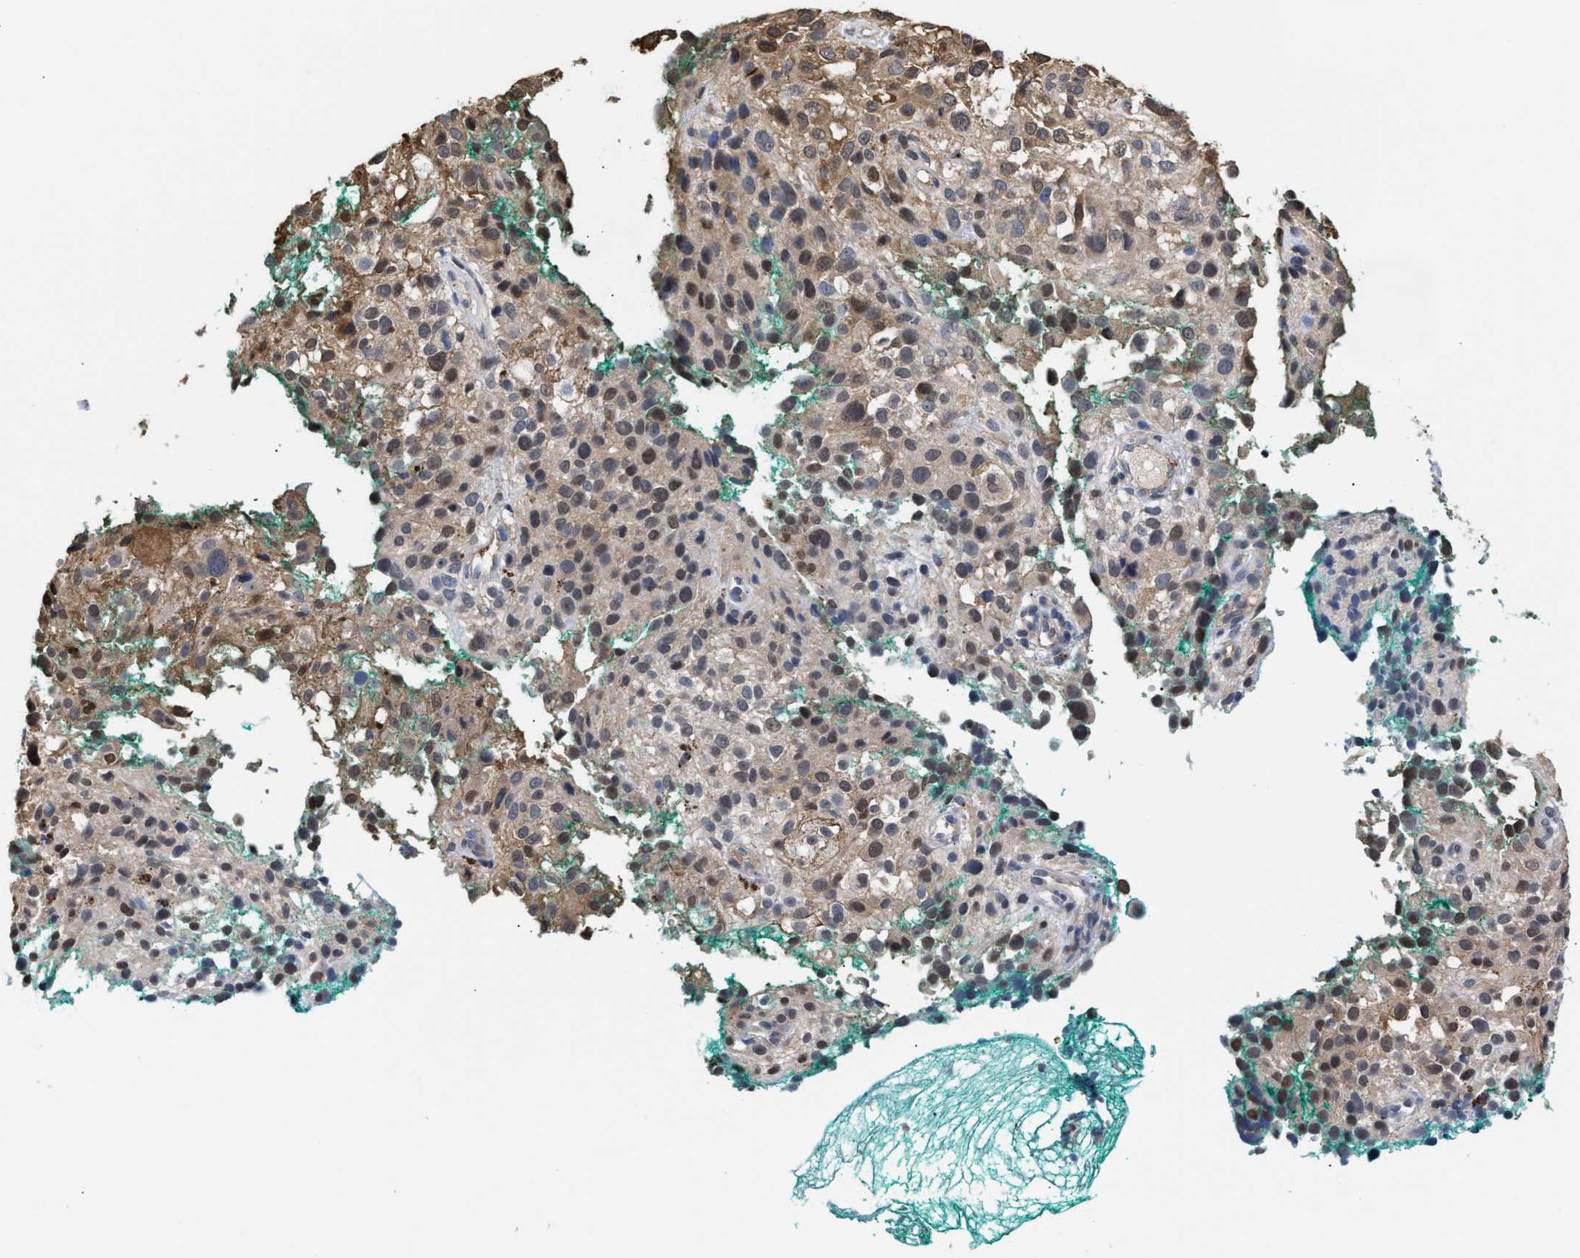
{"staining": {"intensity": "weak", "quantity": "25%-75%", "location": "cytoplasmic/membranous"}, "tissue": "melanoma", "cell_type": "Tumor cells", "image_type": "cancer", "snomed": [{"axis": "morphology", "description": "Necrosis, NOS"}, {"axis": "morphology", "description": "Malignant melanoma, NOS"}, {"axis": "topography", "description": "Skin"}], "caption": "Protein staining of melanoma tissue exhibits weak cytoplasmic/membranous positivity in about 25%-75% of tumor cells. (DAB = brown stain, brightfield microscopy at high magnification).", "gene": "KLHDC1", "patient": {"sex": "female", "age": 87}}